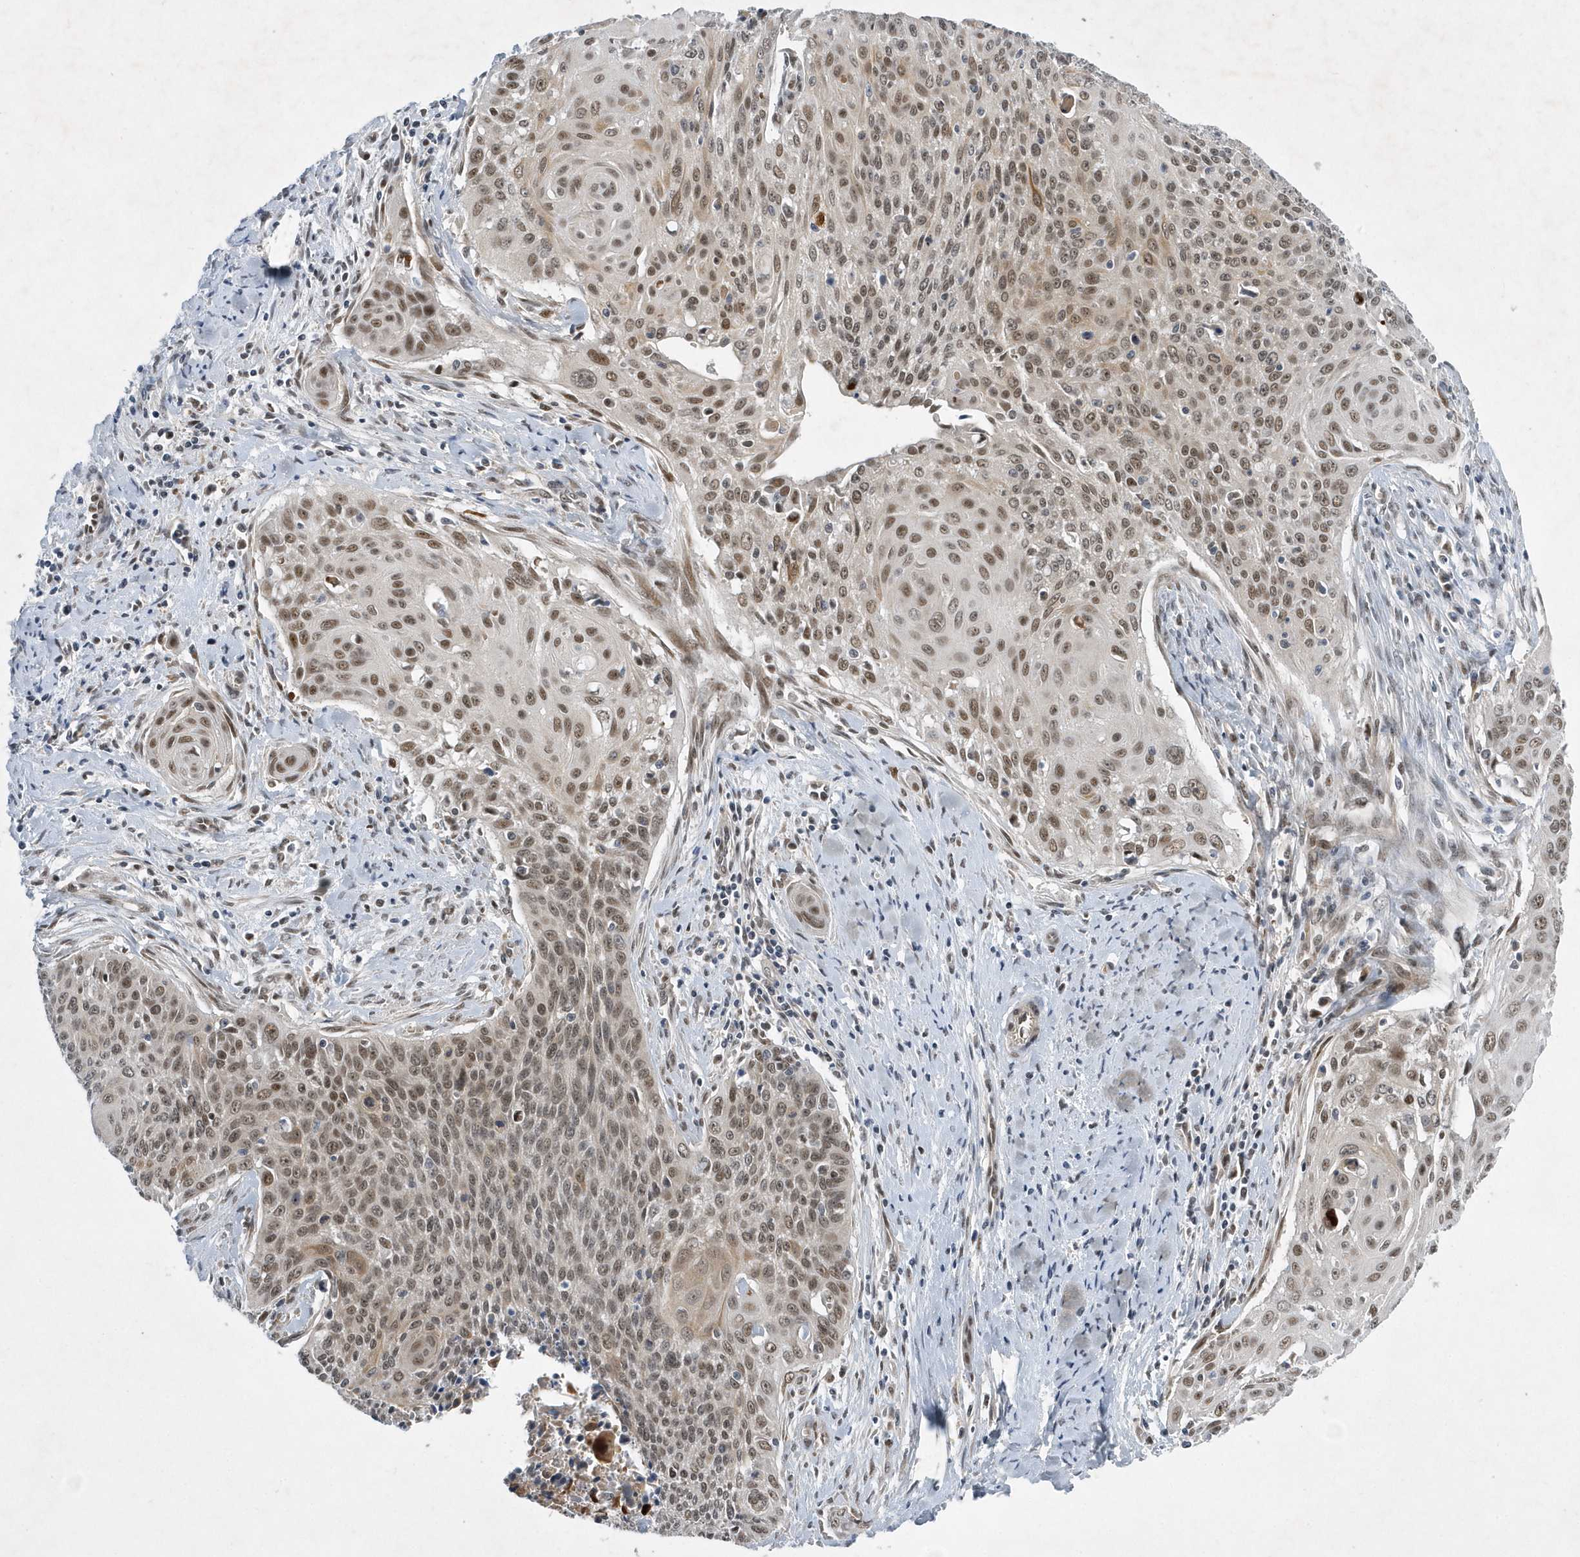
{"staining": {"intensity": "moderate", "quantity": ">75%", "location": "nuclear"}, "tissue": "cervical cancer", "cell_type": "Tumor cells", "image_type": "cancer", "snomed": [{"axis": "morphology", "description": "Squamous cell carcinoma, NOS"}, {"axis": "topography", "description": "Cervix"}], "caption": "Human cervical cancer stained with a protein marker exhibits moderate staining in tumor cells.", "gene": "FAM217A", "patient": {"sex": "female", "age": 55}}